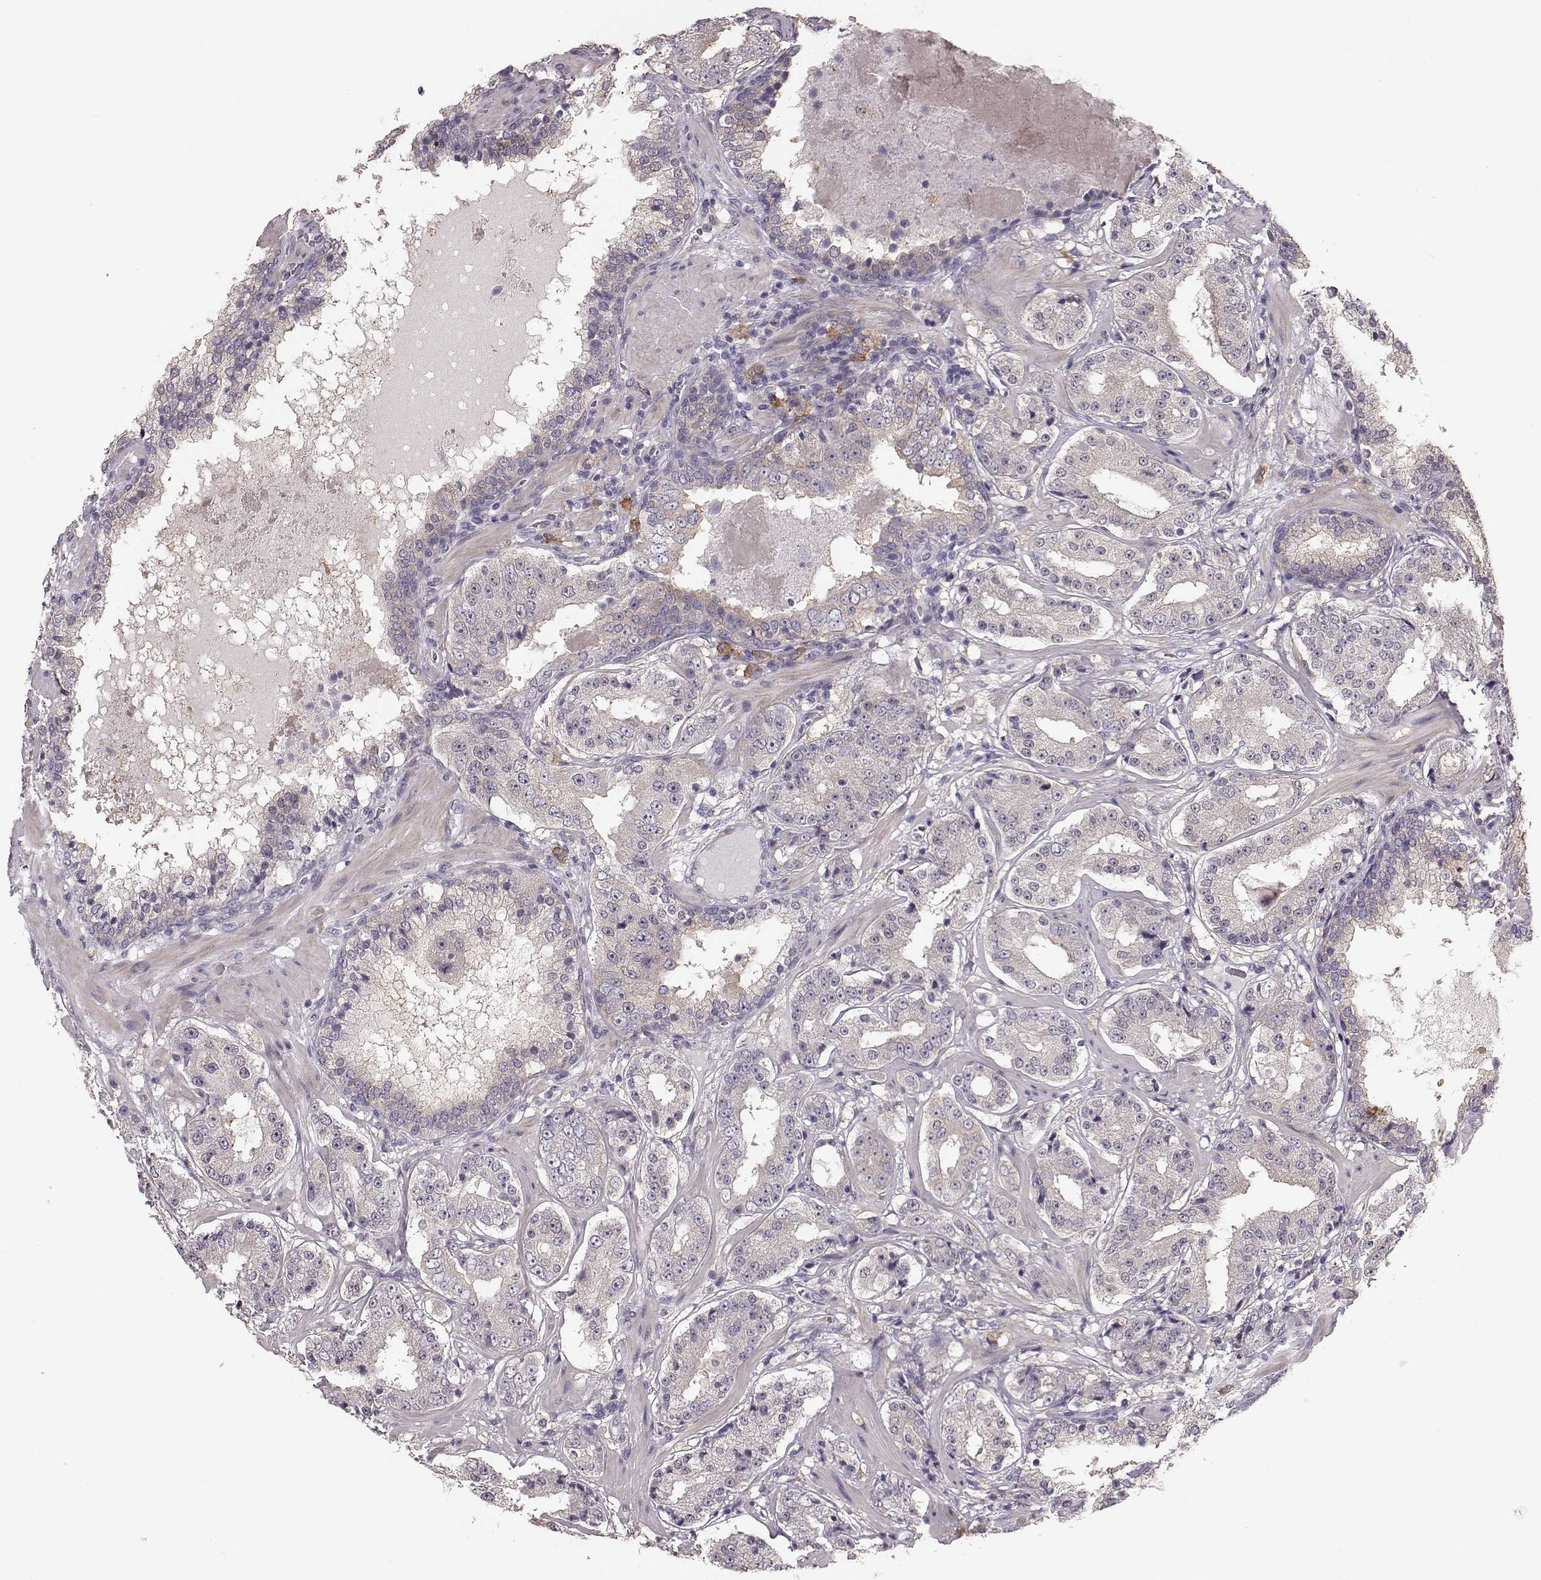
{"staining": {"intensity": "negative", "quantity": "none", "location": "none"}, "tissue": "prostate cancer", "cell_type": "Tumor cells", "image_type": "cancer", "snomed": [{"axis": "morphology", "description": "Adenocarcinoma, Low grade"}, {"axis": "topography", "description": "Prostate"}], "caption": "Immunohistochemistry micrograph of neoplastic tissue: human low-grade adenocarcinoma (prostate) stained with DAB exhibits no significant protein expression in tumor cells.", "gene": "GPR50", "patient": {"sex": "male", "age": 60}}